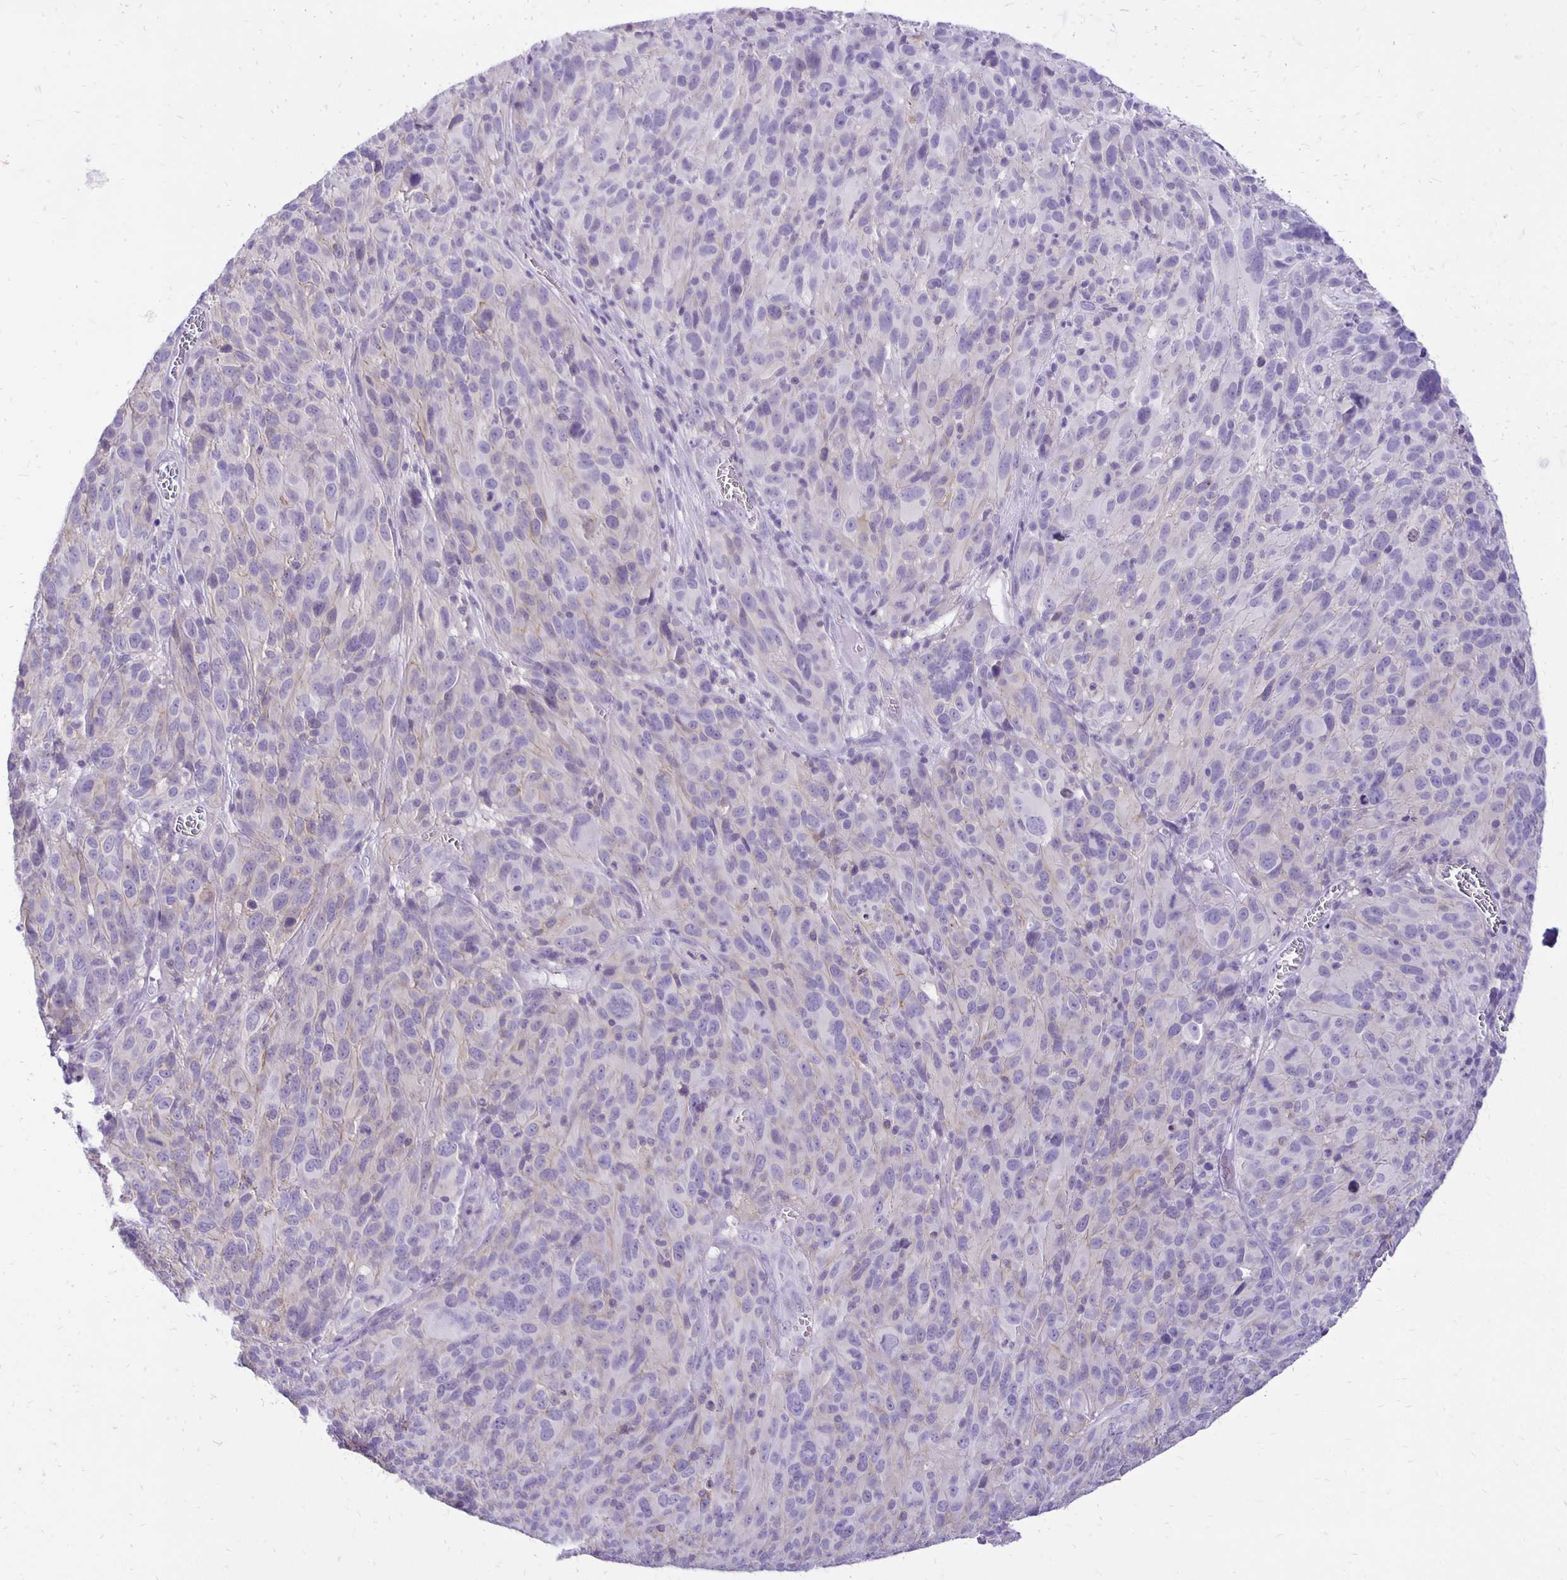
{"staining": {"intensity": "weak", "quantity": "<25%", "location": "cytoplasmic/membranous"}, "tissue": "melanoma", "cell_type": "Tumor cells", "image_type": "cancer", "snomed": [{"axis": "morphology", "description": "Malignant melanoma, NOS"}, {"axis": "topography", "description": "Skin"}], "caption": "This photomicrograph is of malignant melanoma stained with immunohistochemistry (IHC) to label a protein in brown with the nuclei are counter-stained blue. There is no staining in tumor cells. Brightfield microscopy of immunohistochemistry (IHC) stained with DAB (brown) and hematoxylin (blue), captured at high magnification.", "gene": "ANKRD45", "patient": {"sex": "male", "age": 51}}